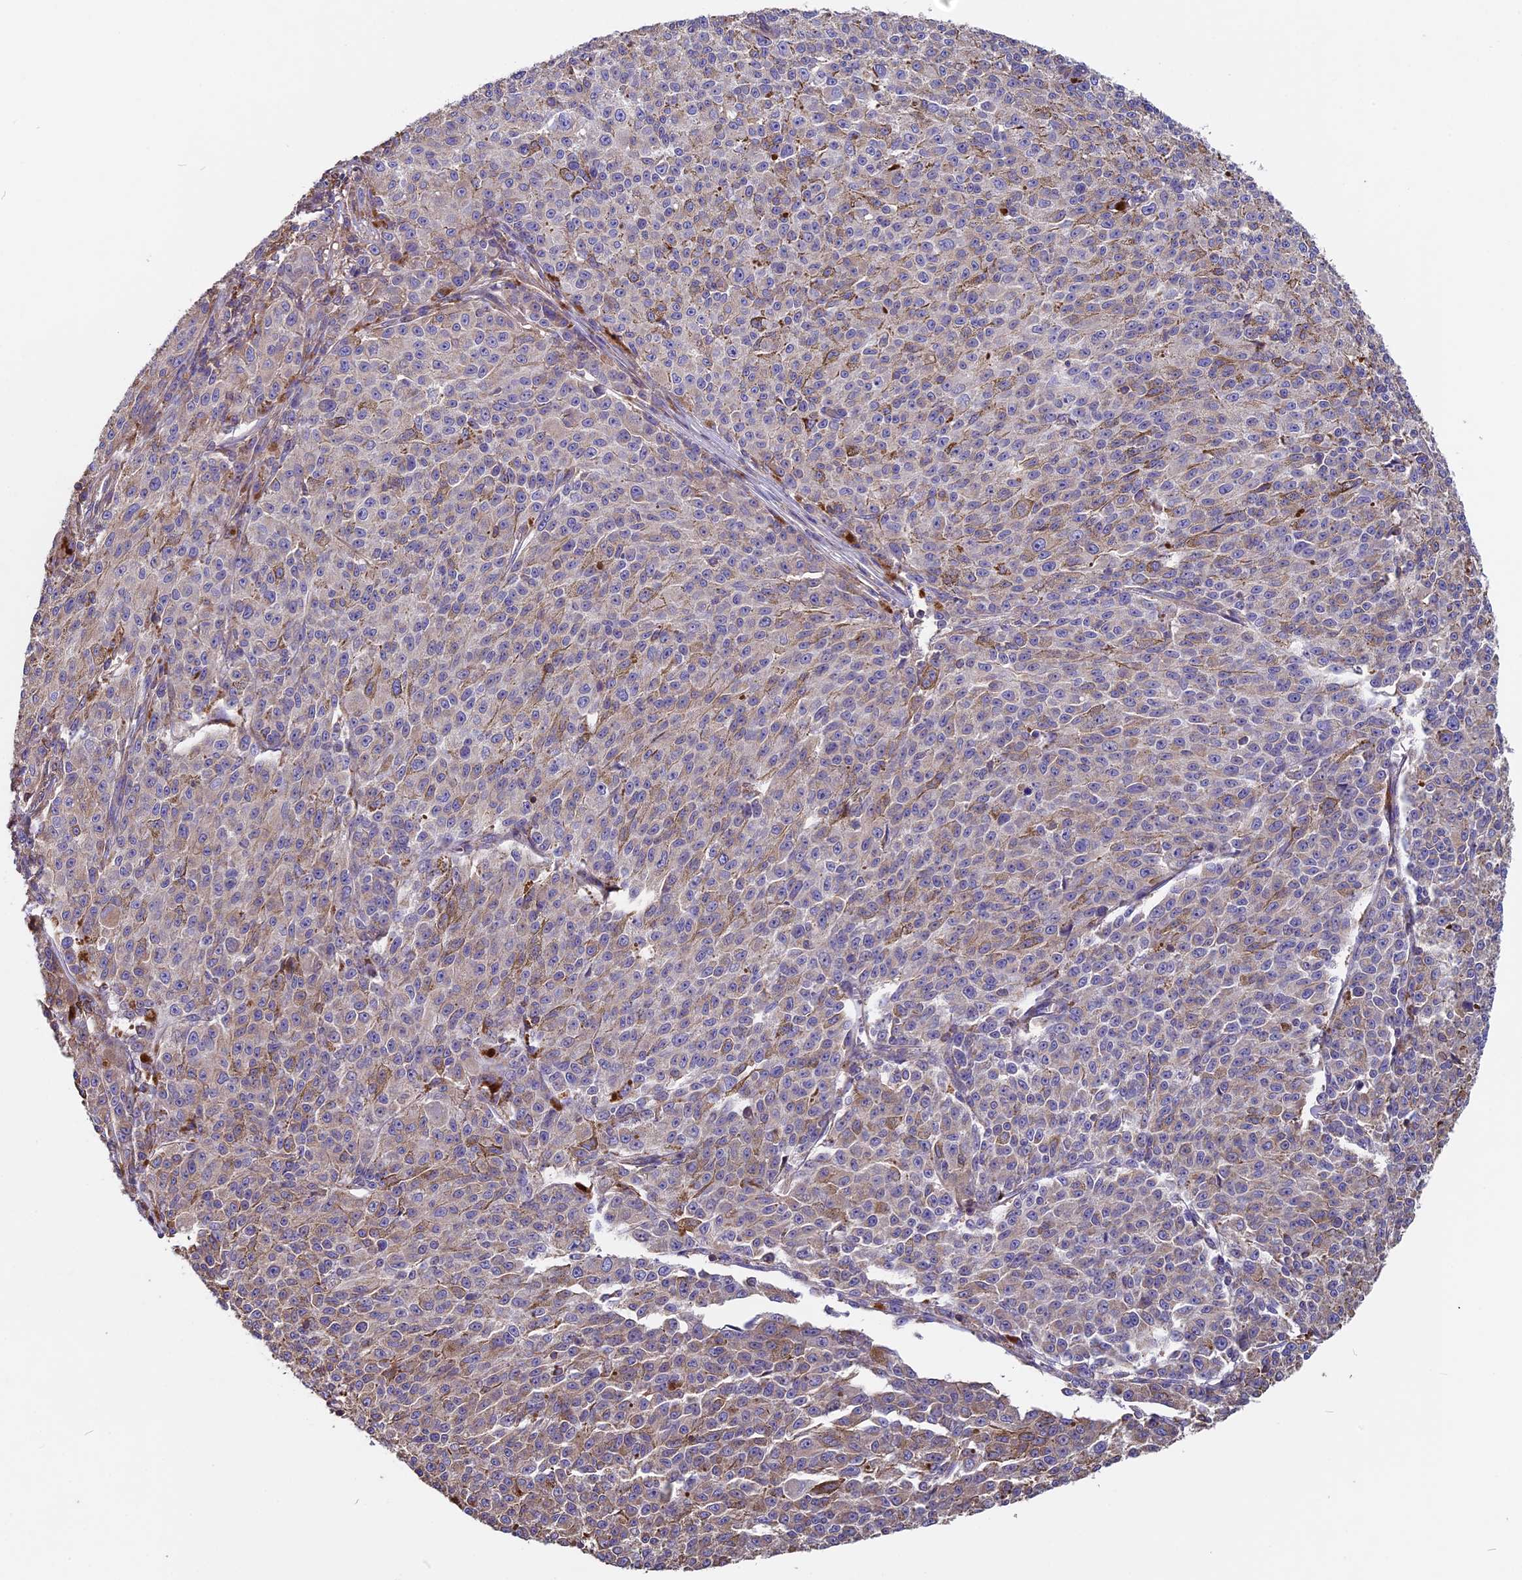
{"staining": {"intensity": "weak", "quantity": "<25%", "location": "cytoplasmic/membranous"}, "tissue": "melanoma", "cell_type": "Tumor cells", "image_type": "cancer", "snomed": [{"axis": "morphology", "description": "Malignant melanoma, NOS"}, {"axis": "topography", "description": "Skin"}], "caption": "The IHC image has no significant positivity in tumor cells of malignant melanoma tissue.", "gene": "CCDC153", "patient": {"sex": "female", "age": 52}}